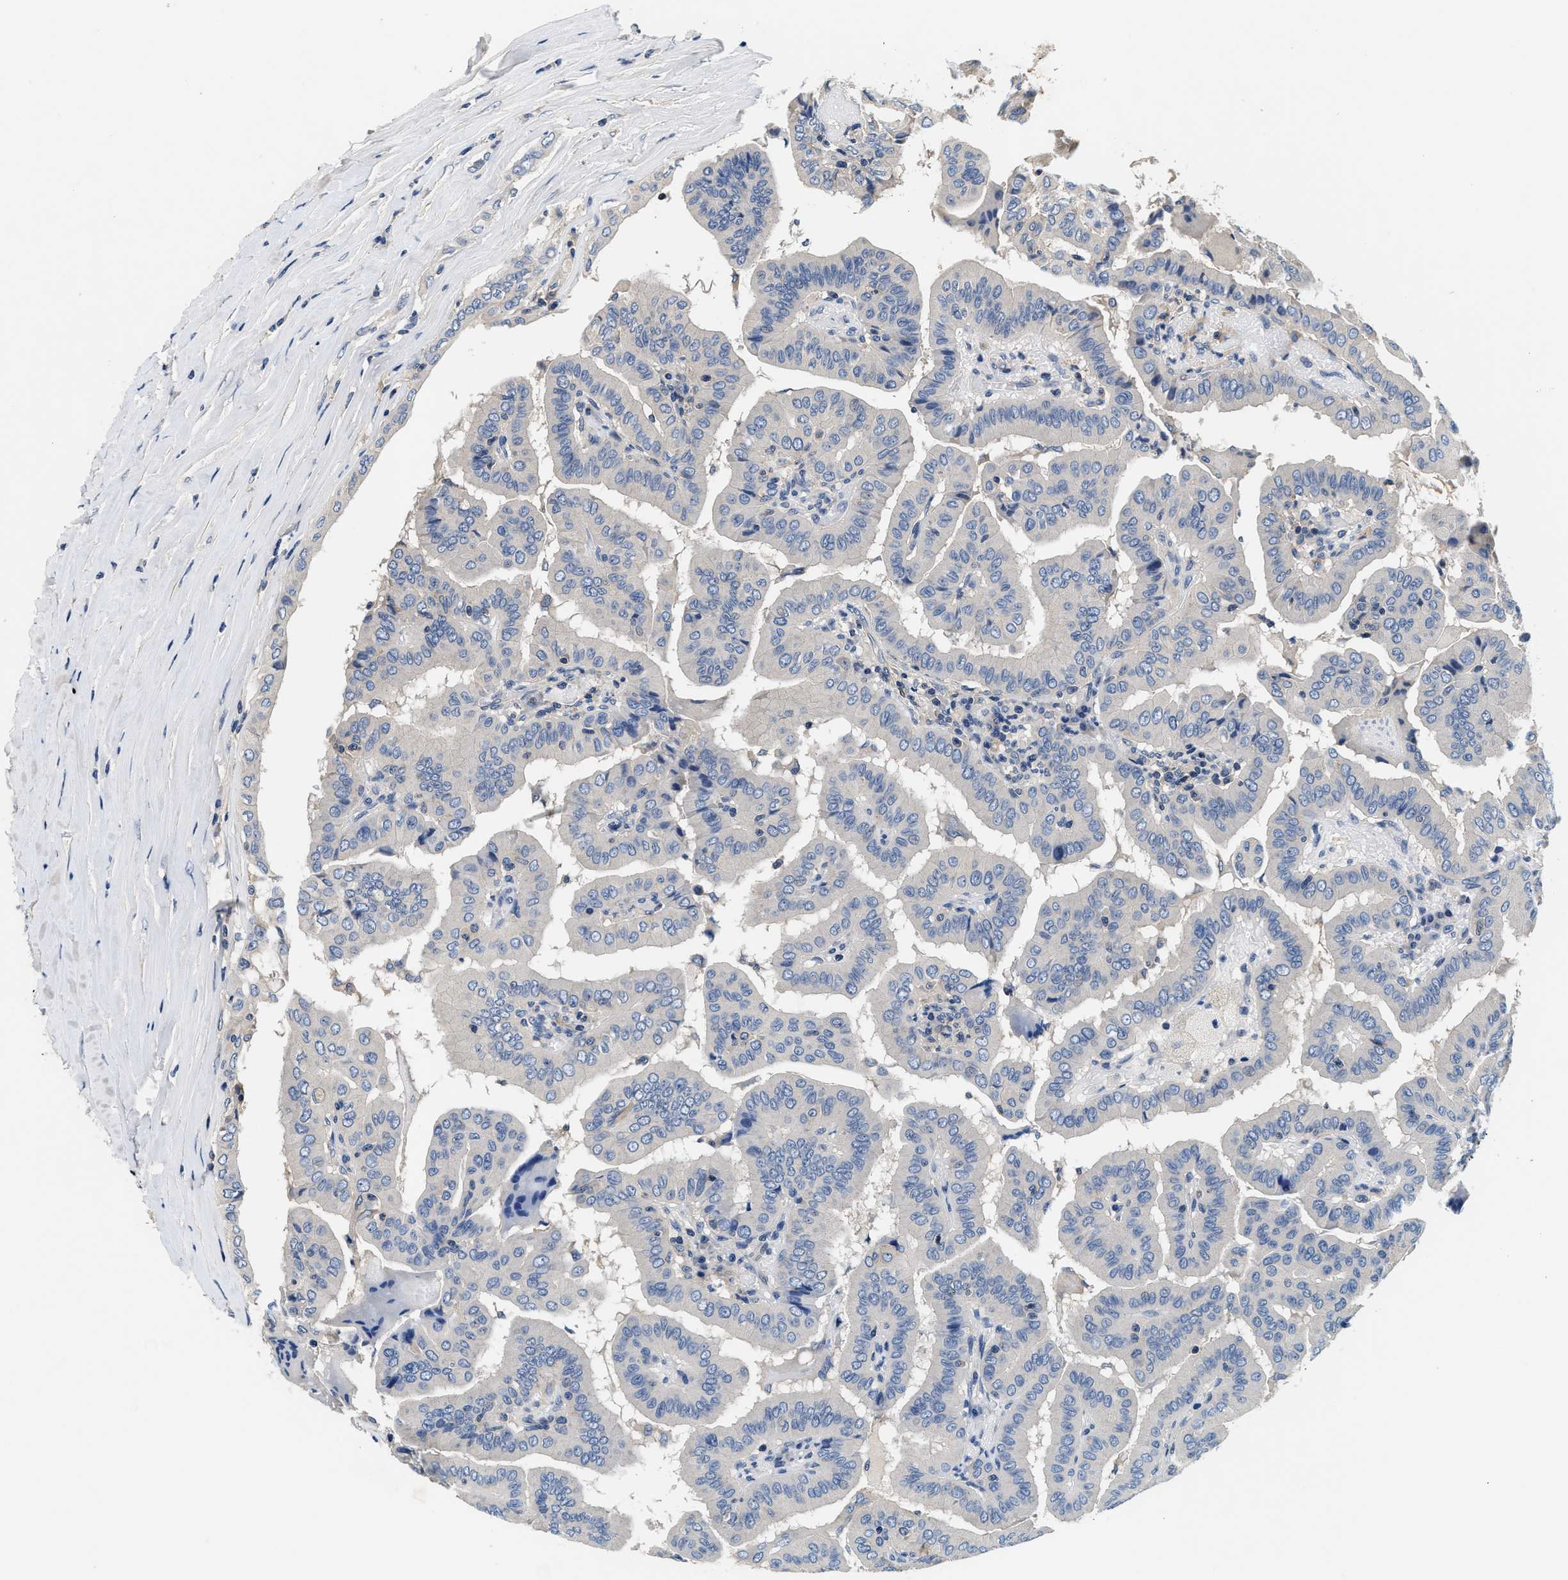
{"staining": {"intensity": "negative", "quantity": "none", "location": "none"}, "tissue": "thyroid cancer", "cell_type": "Tumor cells", "image_type": "cancer", "snomed": [{"axis": "morphology", "description": "Papillary adenocarcinoma, NOS"}, {"axis": "topography", "description": "Thyroid gland"}], "caption": "Immunohistochemistry micrograph of neoplastic tissue: human papillary adenocarcinoma (thyroid) stained with DAB displays no significant protein positivity in tumor cells.", "gene": "ANKIB1", "patient": {"sex": "male", "age": 33}}